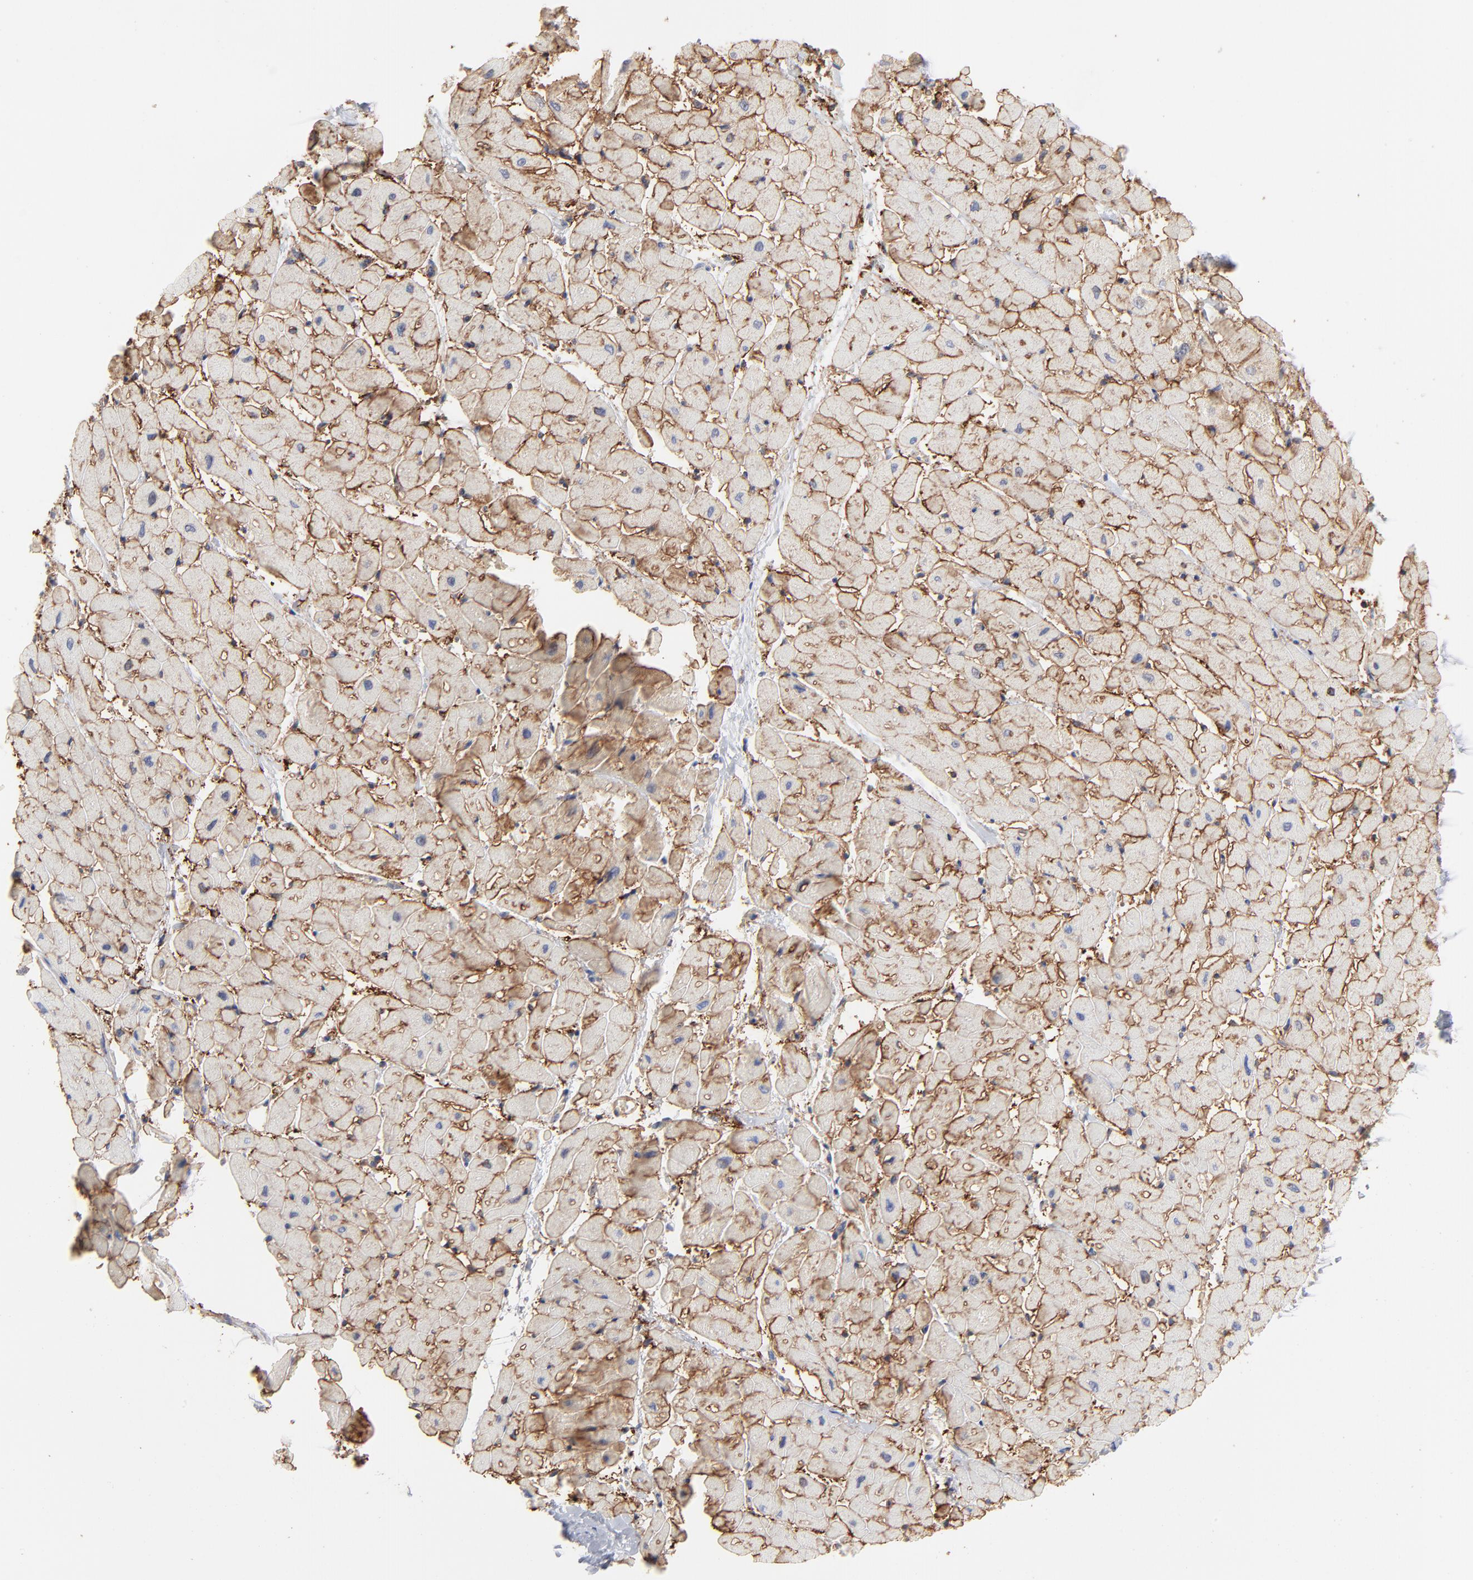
{"staining": {"intensity": "moderate", "quantity": ">75%", "location": "cytoplasmic/membranous"}, "tissue": "heart muscle", "cell_type": "Cardiomyocytes", "image_type": "normal", "snomed": [{"axis": "morphology", "description": "Normal tissue, NOS"}, {"axis": "topography", "description": "Heart"}], "caption": "Immunohistochemical staining of benign human heart muscle displays moderate cytoplasmic/membranous protein positivity in approximately >75% of cardiomyocytes. (brown staining indicates protein expression, while blue staining denotes nuclei).", "gene": "SLC16A1", "patient": {"sex": "male", "age": 45}}